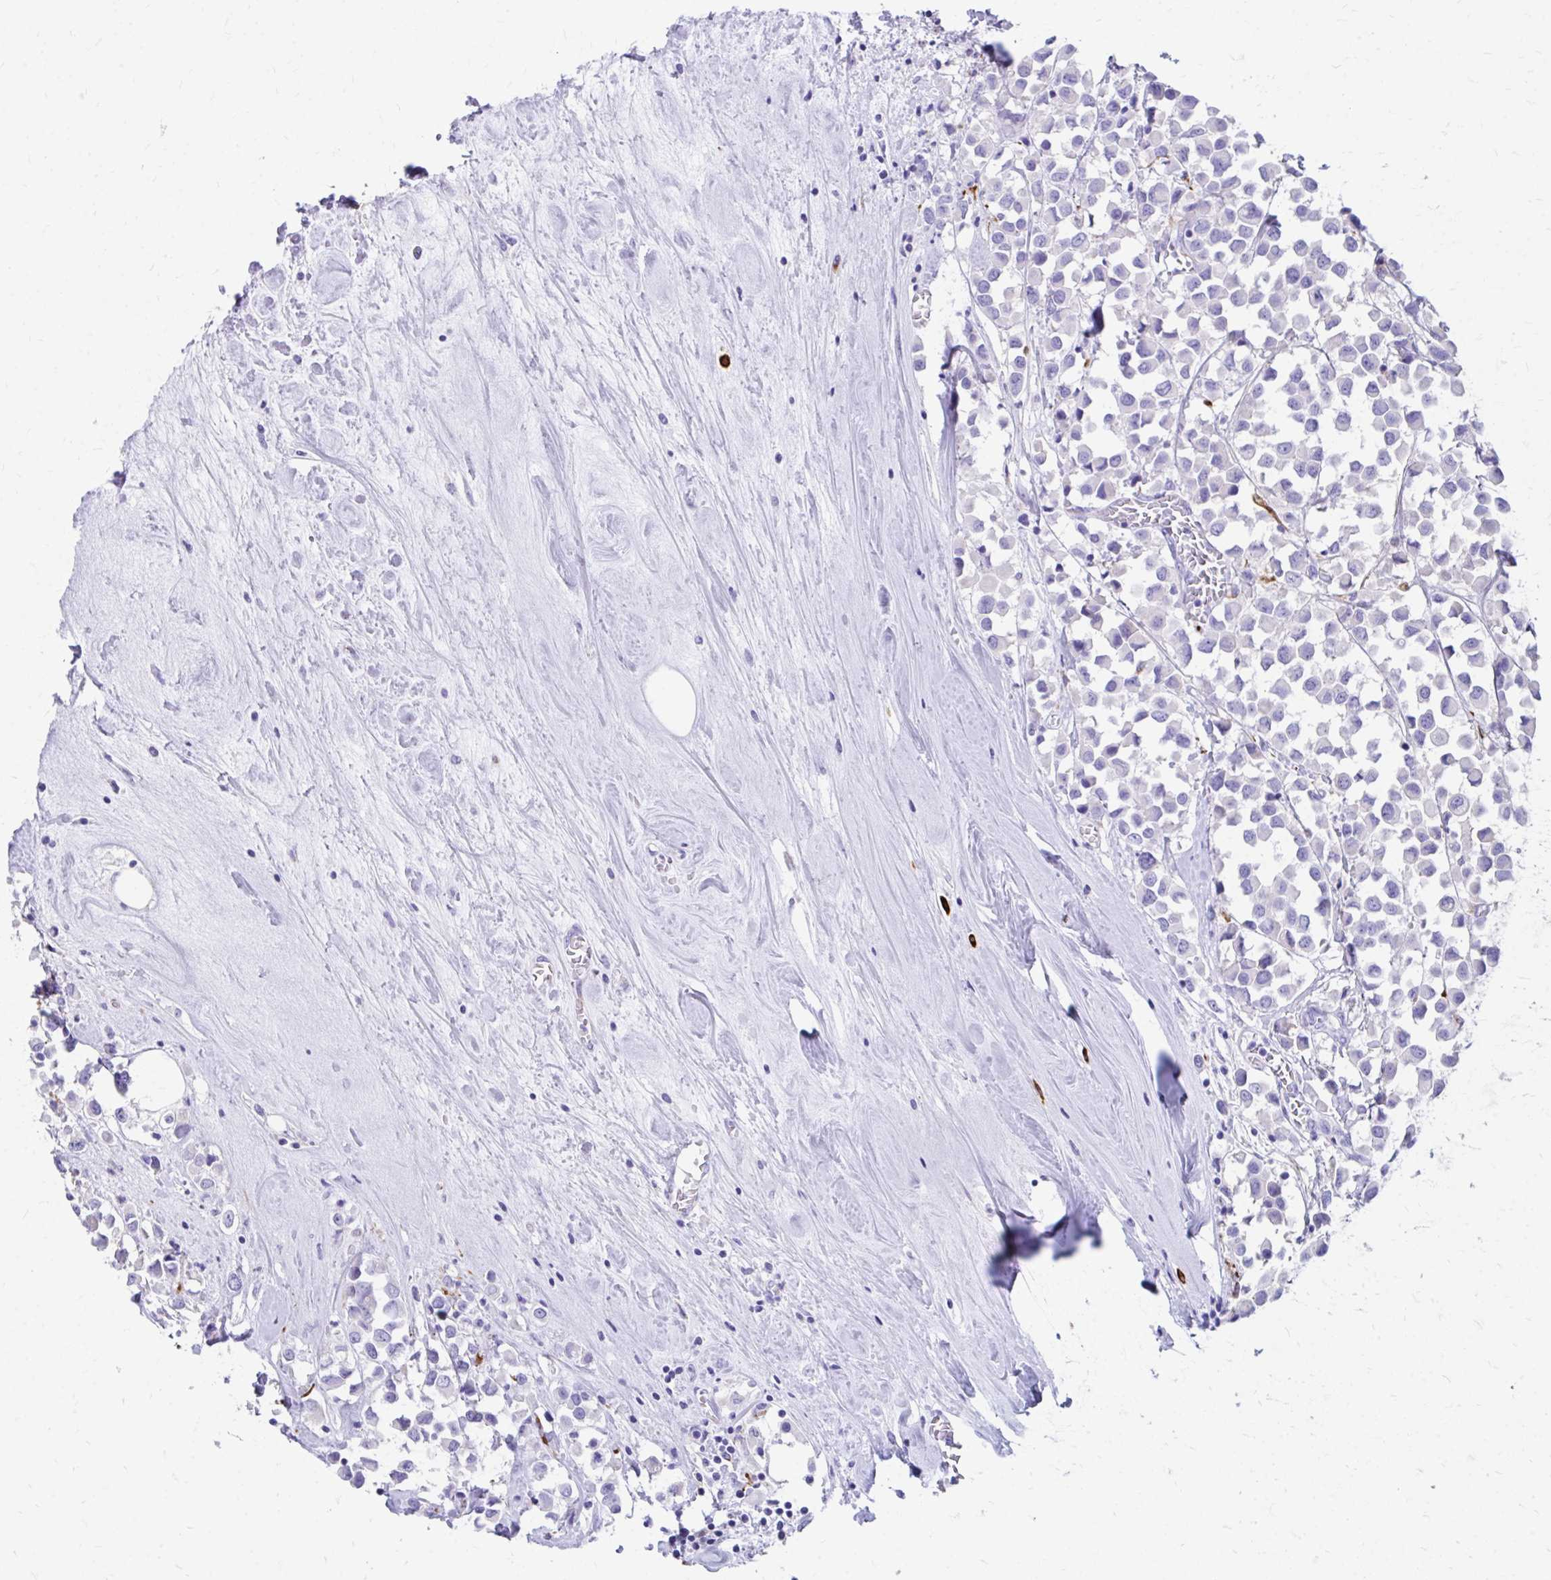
{"staining": {"intensity": "negative", "quantity": "none", "location": "none"}, "tissue": "breast cancer", "cell_type": "Tumor cells", "image_type": "cancer", "snomed": [{"axis": "morphology", "description": "Duct carcinoma"}, {"axis": "topography", "description": "Breast"}], "caption": "Immunohistochemistry (IHC) of human breast cancer (infiltrating ductal carcinoma) shows no staining in tumor cells. (DAB IHC visualized using brightfield microscopy, high magnification).", "gene": "ZNF699", "patient": {"sex": "female", "age": 61}}